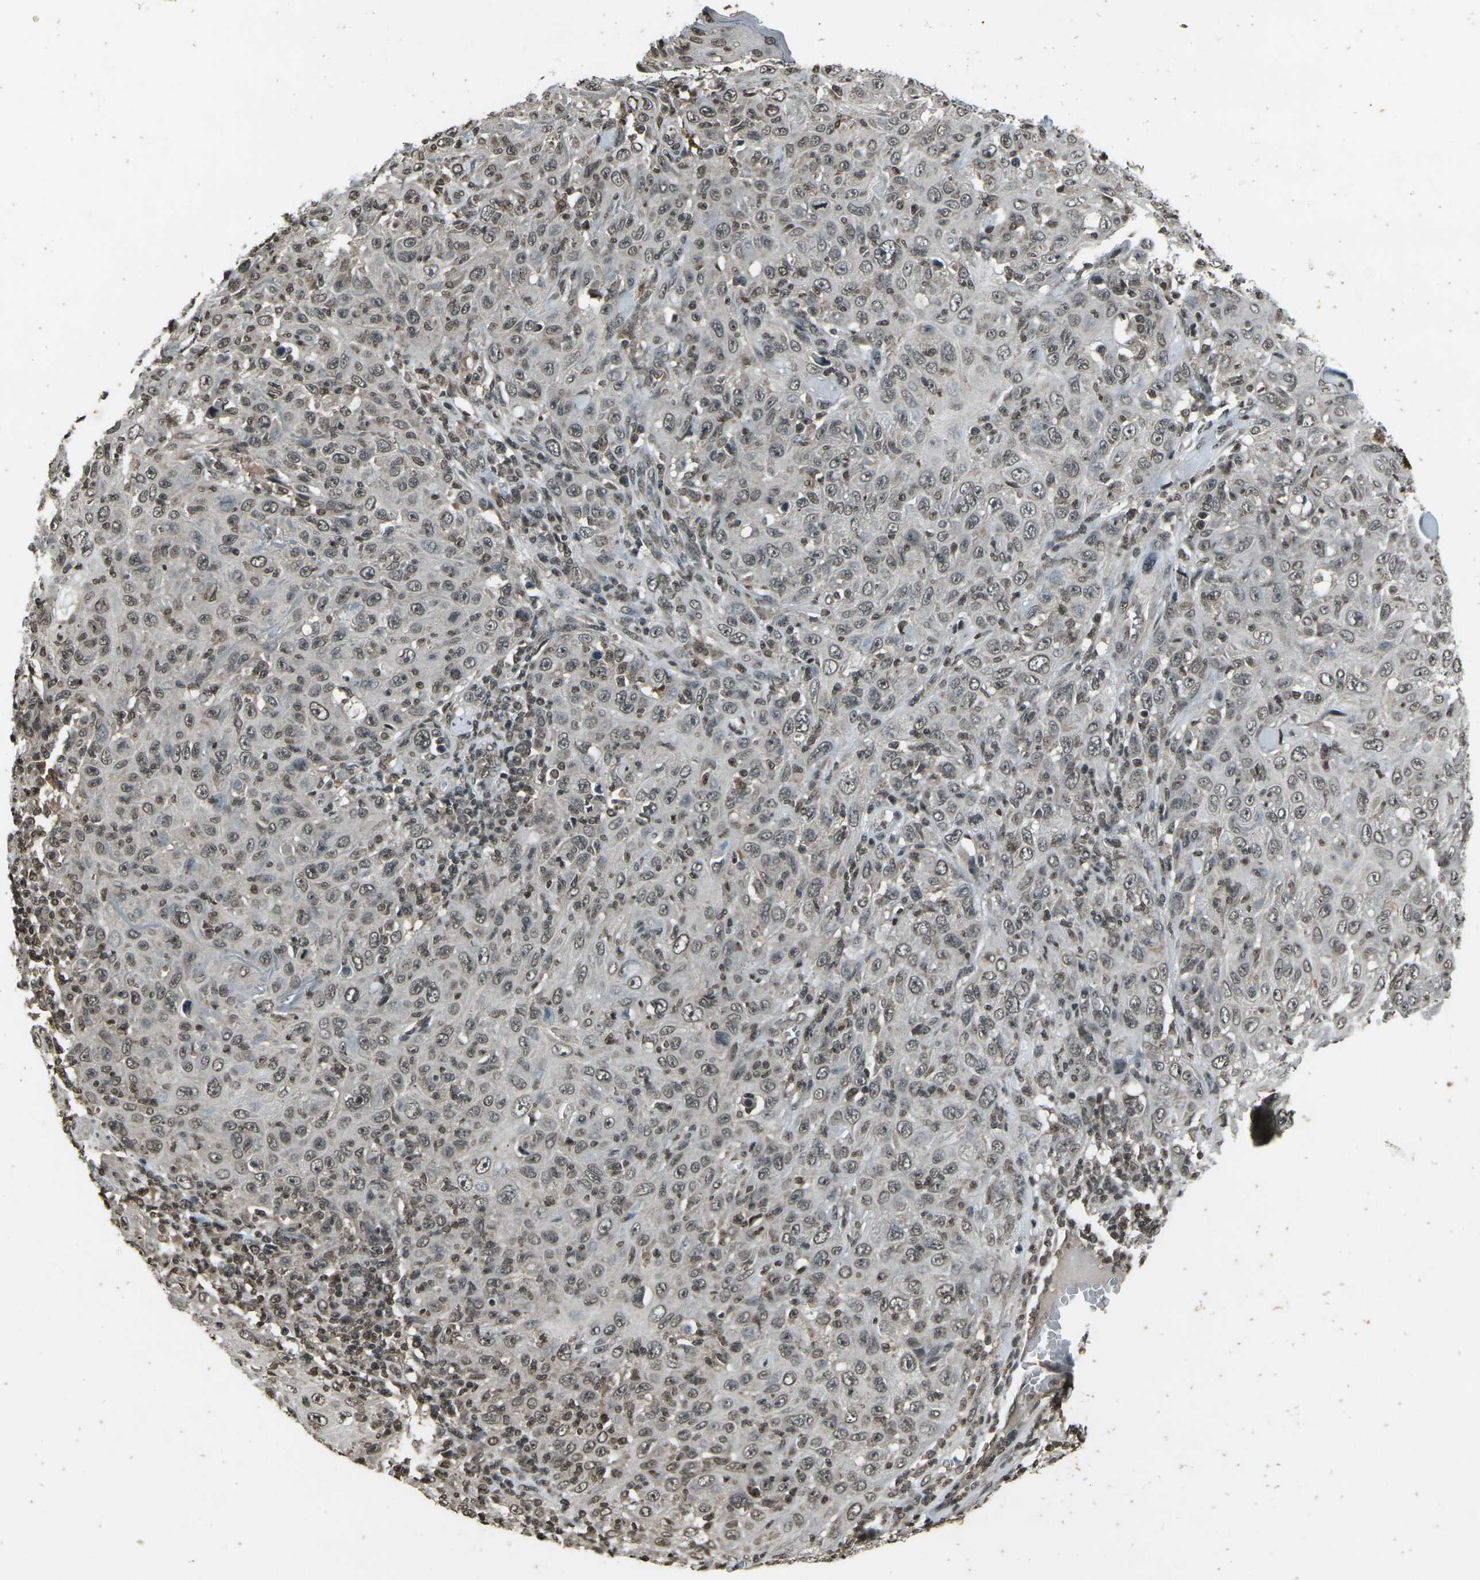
{"staining": {"intensity": "weak", "quantity": "25%-75%", "location": "nuclear"}, "tissue": "skin cancer", "cell_type": "Tumor cells", "image_type": "cancer", "snomed": [{"axis": "morphology", "description": "Squamous cell carcinoma, NOS"}, {"axis": "topography", "description": "Skin"}], "caption": "A brown stain highlights weak nuclear staining of a protein in human squamous cell carcinoma (skin) tumor cells. (DAB (3,3'-diaminobenzidine) = brown stain, brightfield microscopy at high magnification).", "gene": "PRPF8", "patient": {"sex": "female", "age": 88}}